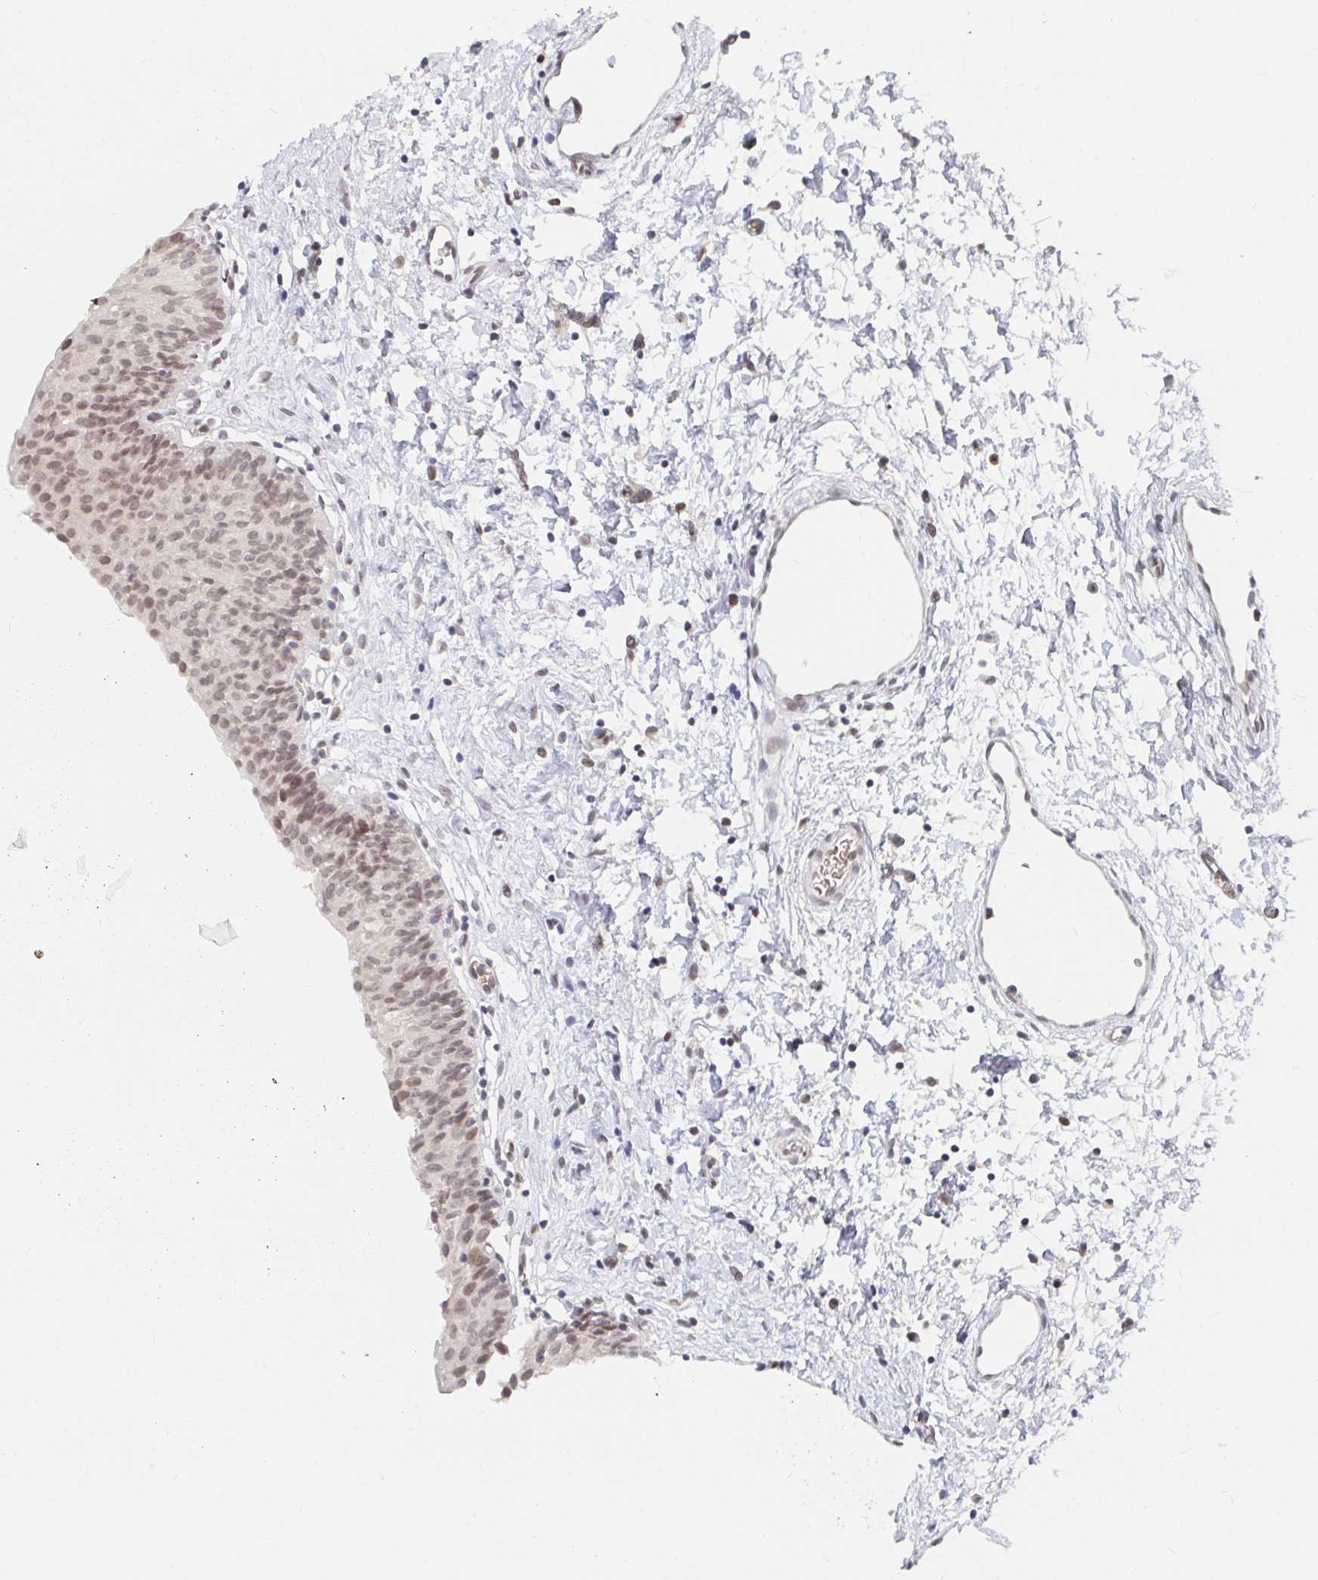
{"staining": {"intensity": "moderate", "quantity": ">75%", "location": "nuclear"}, "tissue": "urinary bladder", "cell_type": "Urothelial cells", "image_type": "normal", "snomed": [{"axis": "morphology", "description": "Normal tissue, NOS"}, {"axis": "topography", "description": "Urinary bladder"}], "caption": "A brown stain labels moderate nuclear expression of a protein in urothelial cells of normal urinary bladder. (Stains: DAB in brown, nuclei in blue, Microscopy: brightfield microscopy at high magnification).", "gene": "CHD2", "patient": {"sex": "male", "age": 51}}